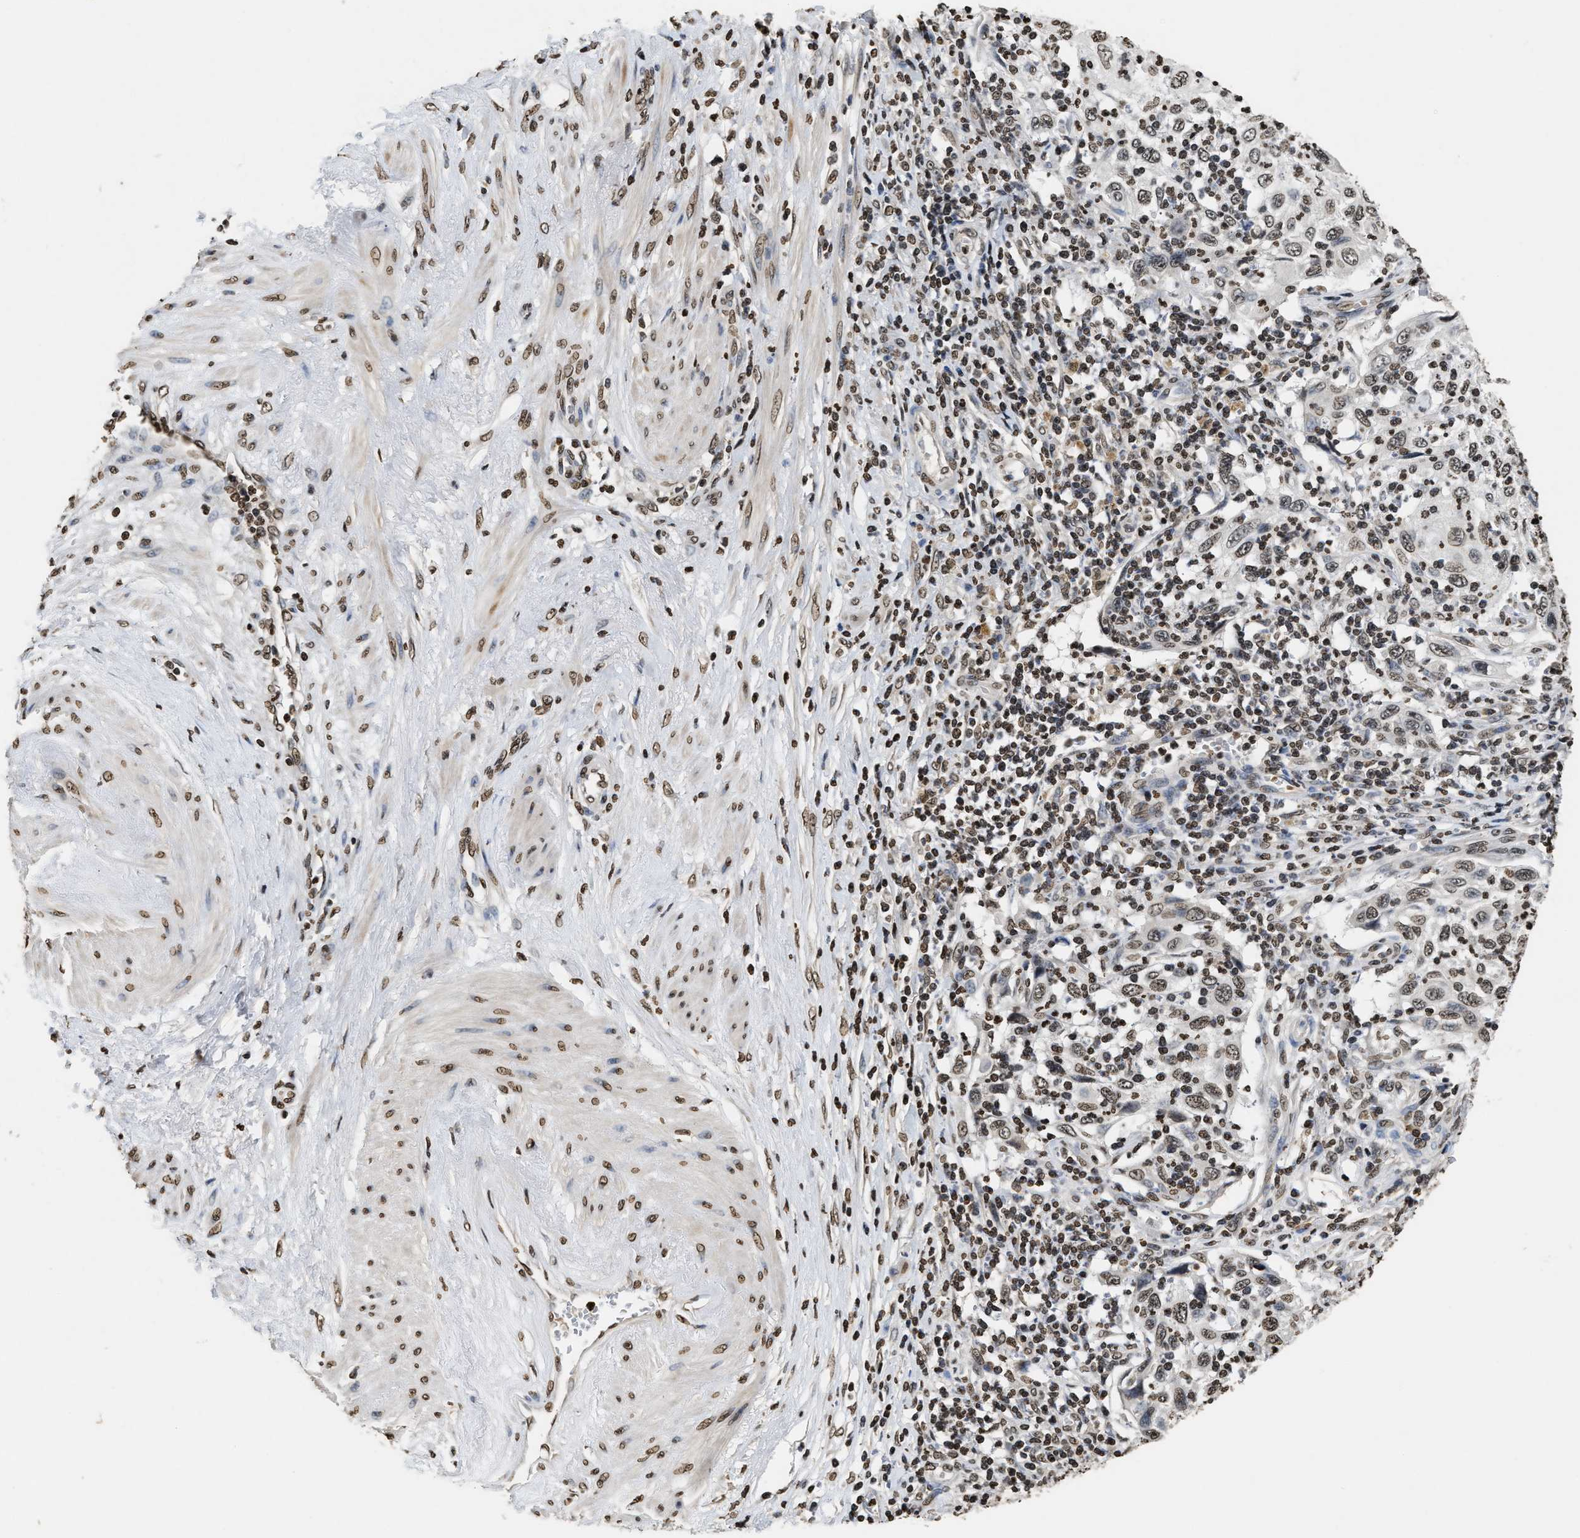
{"staining": {"intensity": "weak", "quantity": ">75%", "location": "nuclear"}, "tissue": "cervical cancer", "cell_type": "Tumor cells", "image_type": "cancer", "snomed": [{"axis": "morphology", "description": "Squamous cell carcinoma, NOS"}, {"axis": "topography", "description": "Cervix"}], "caption": "Human squamous cell carcinoma (cervical) stained for a protein (brown) shows weak nuclear positive expression in about >75% of tumor cells.", "gene": "DNASE1L3", "patient": {"sex": "female", "age": 70}}